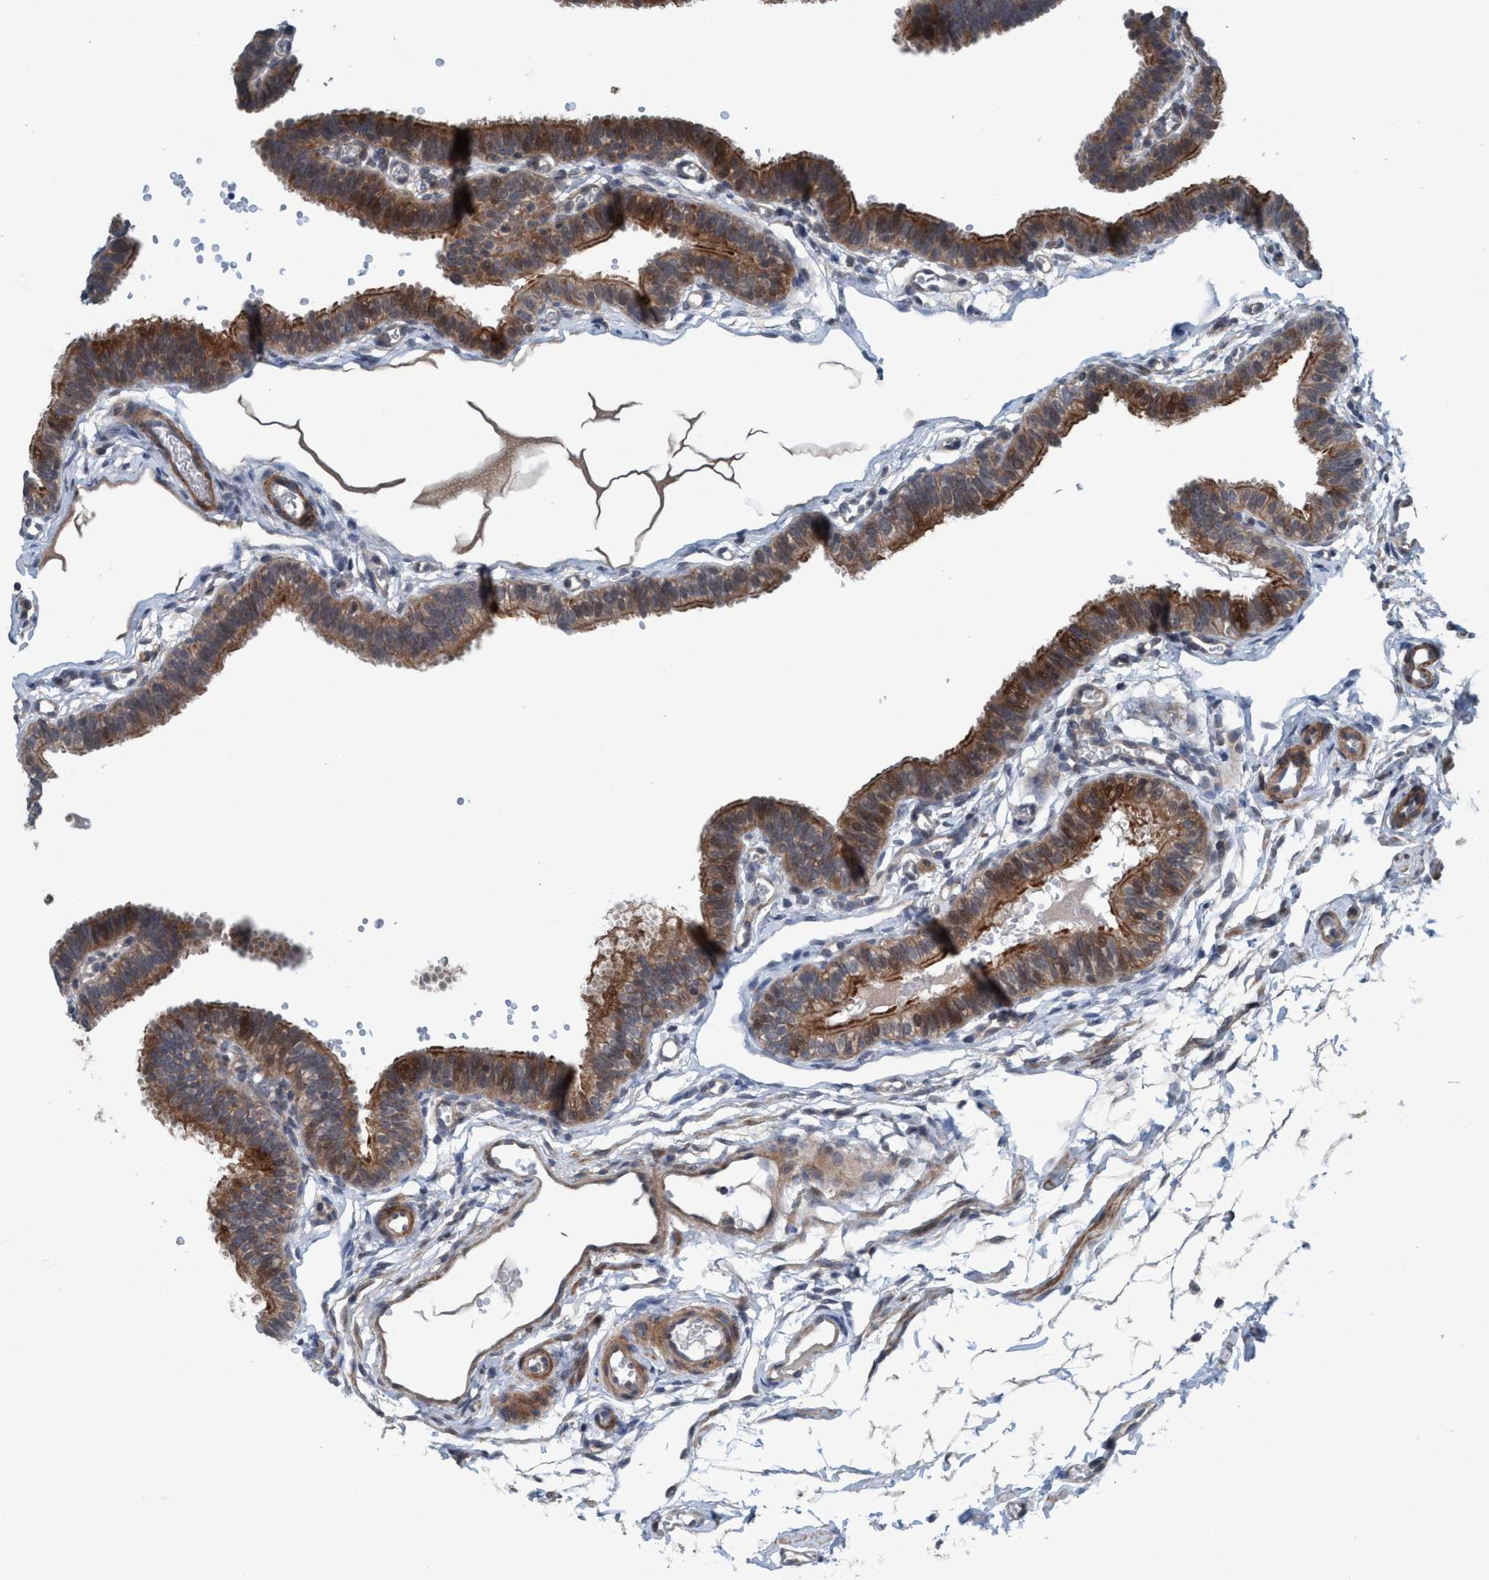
{"staining": {"intensity": "moderate", "quantity": ">75%", "location": "cytoplasmic/membranous"}, "tissue": "fallopian tube", "cell_type": "Glandular cells", "image_type": "normal", "snomed": [{"axis": "morphology", "description": "Normal tissue, NOS"}, {"axis": "topography", "description": "Fallopian tube"}, {"axis": "topography", "description": "Placenta"}], "caption": "IHC photomicrograph of unremarkable fallopian tube: fallopian tube stained using IHC exhibits medium levels of moderate protein expression localized specifically in the cytoplasmic/membranous of glandular cells, appearing as a cytoplasmic/membranous brown color.", "gene": "NISCH", "patient": {"sex": "female", "age": 34}}